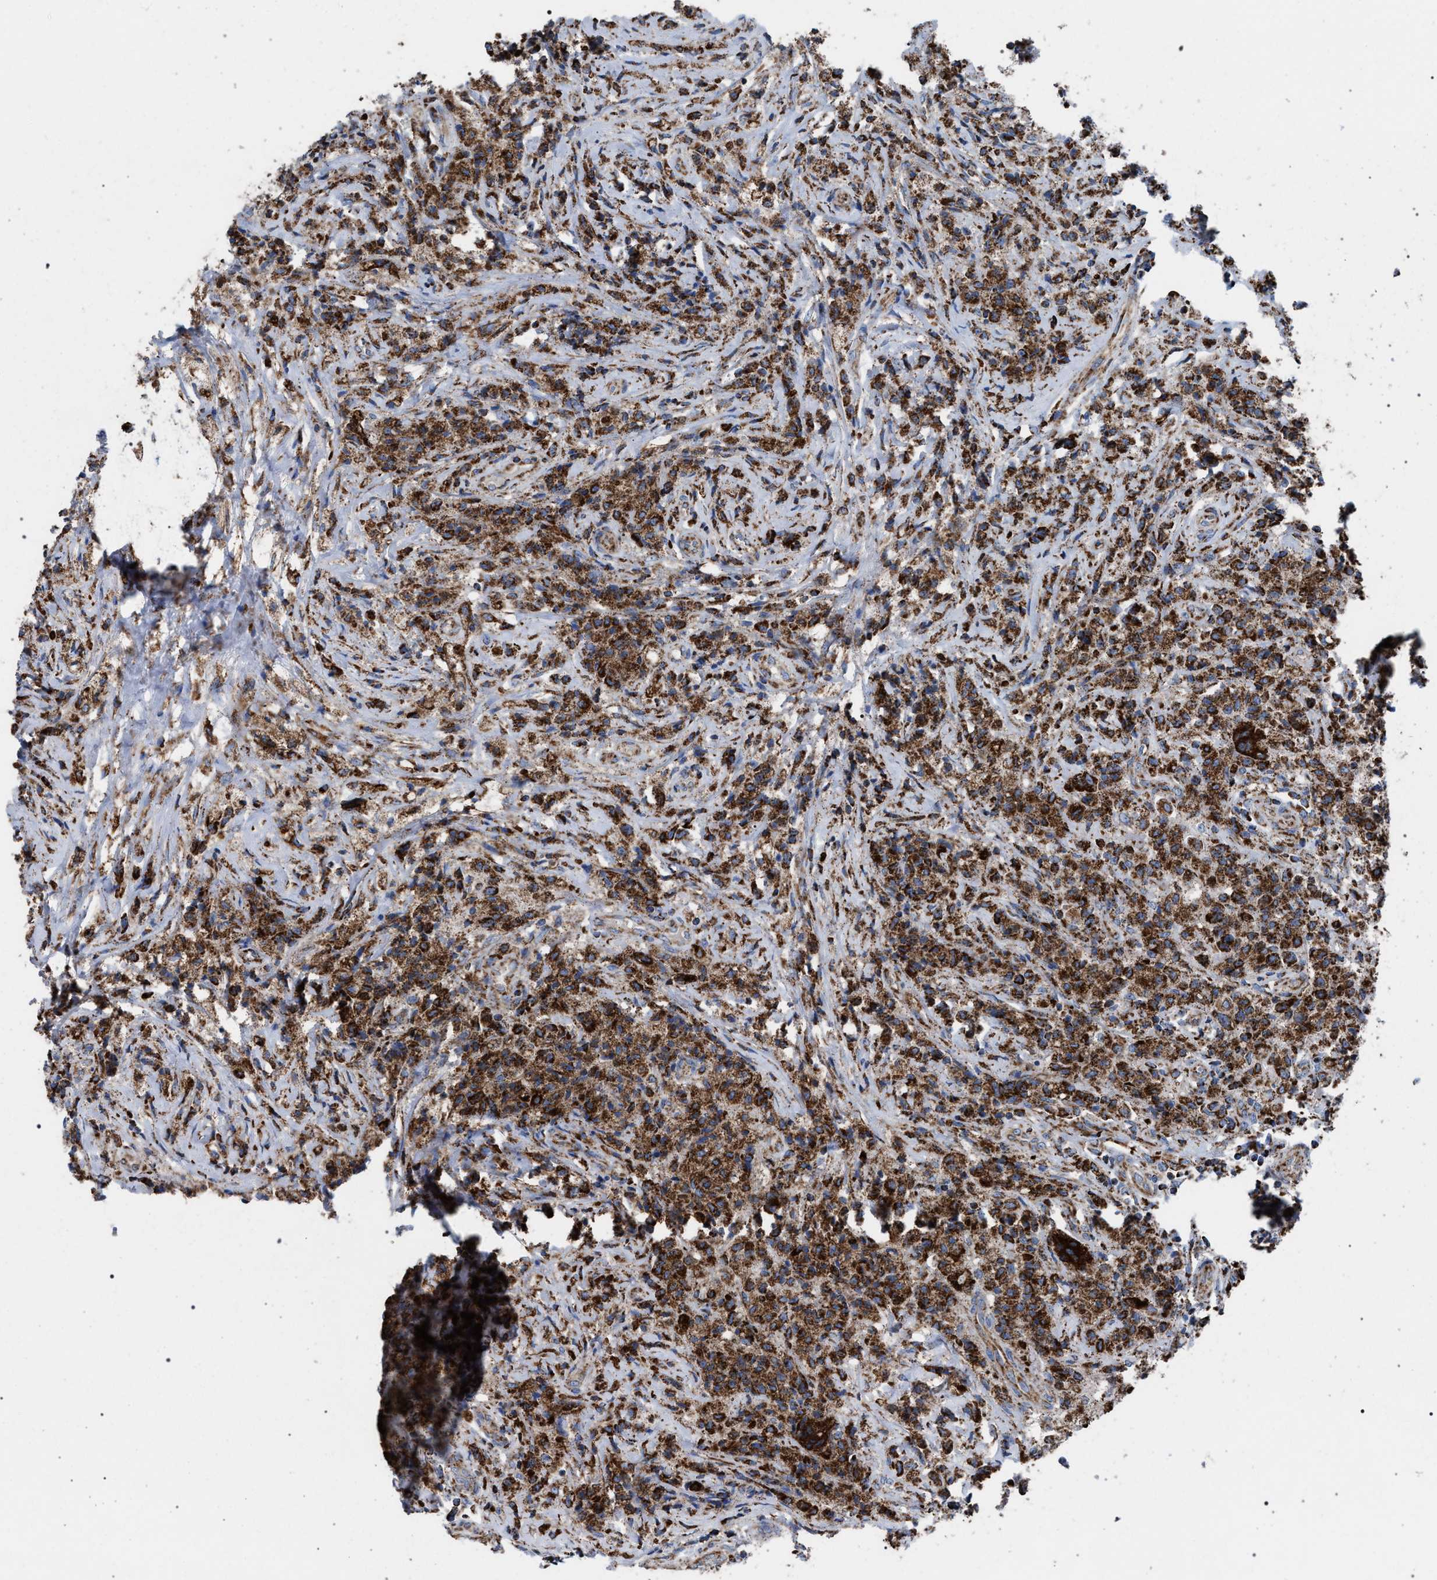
{"staining": {"intensity": "strong", "quantity": ">75%", "location": "cytoplasmic/membranous"}, "tissue": "testis cancer", "cell_type": "Tumor cells", "image_type": "cancer", "snomed": [{"axis": "morphology", "description": "Carcinoma, Embryonal, NOS"}, {"axis": "topography", "description": "Testis"}], "caption": "Testis cancer (embryonal carcinoma) stained for a protein (brown) exhibits strong cytoplasmic/membranous positive positivity in about >75% of tumor cells.", "gene": "VPS13A", "patient": {"sex": "male", "age": 2}}